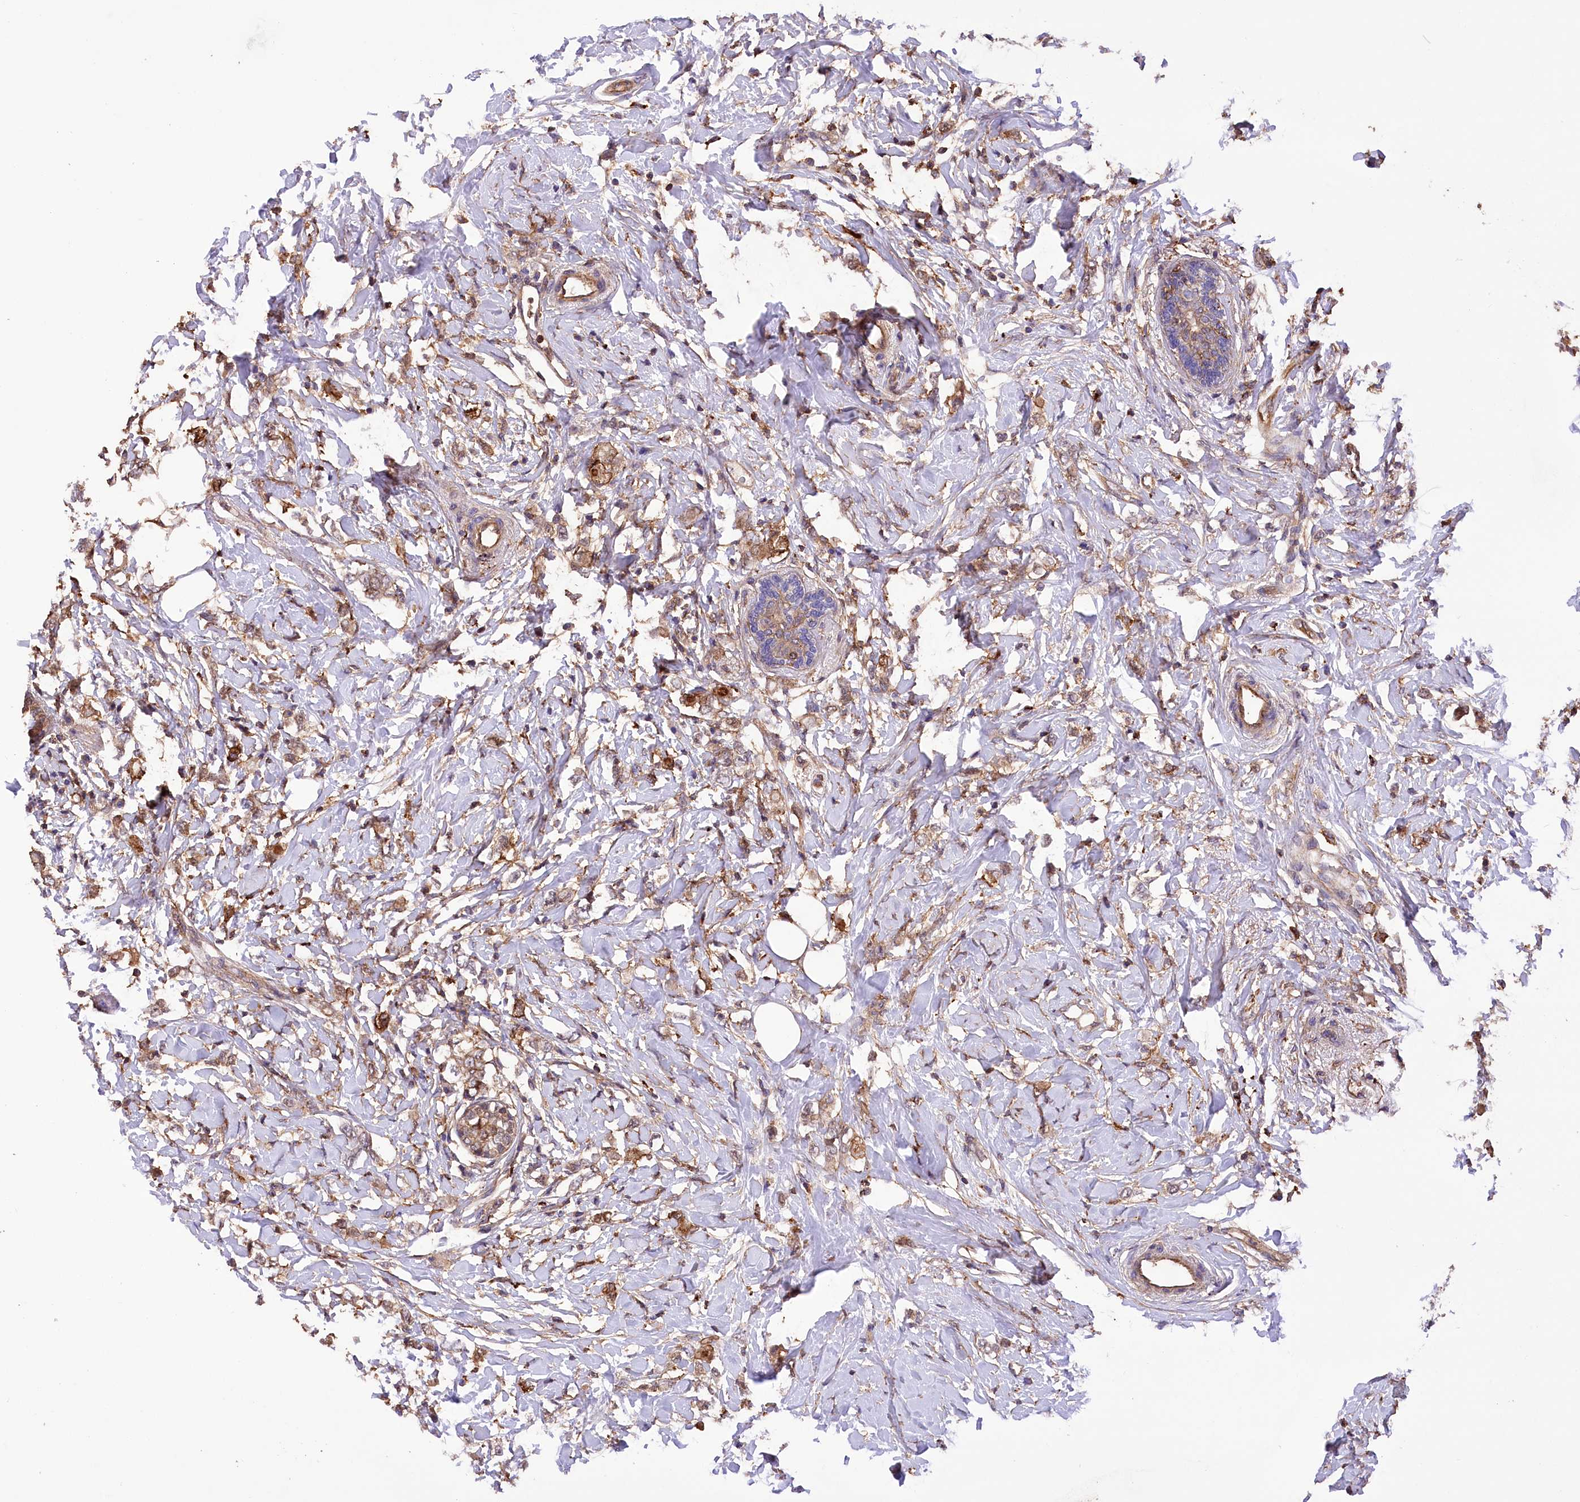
{"staining": {"intensity": "moderate", "quantity": ">75%", "location": "cytoplasmic/membranous"}, "tissue": "breast cancer", "cell_type": "Tumor cells", "image_type": "cancer", "snomed": [{"axis": "morphology", "description": "Normal tissue, NOS"}, {"axis": "morphology", "description": "Lobular carcinoma"}, {"axis": "topography", "description": "Breast"}], "caption": "A high-resolution micrograph shows immunohistochemistry staining of breast lobular carcinoma, which displays moderate cytoplasmic/membranous positivity in about >75% of tumor cells. Using DAB (3,3'-diaminobenzidine) (brown) and hematoxylin (blue) stains, captured at high magnification using brightfield microscopy.", "gene": "DPP3", "patient": {"sex": "female", "age": 47}}